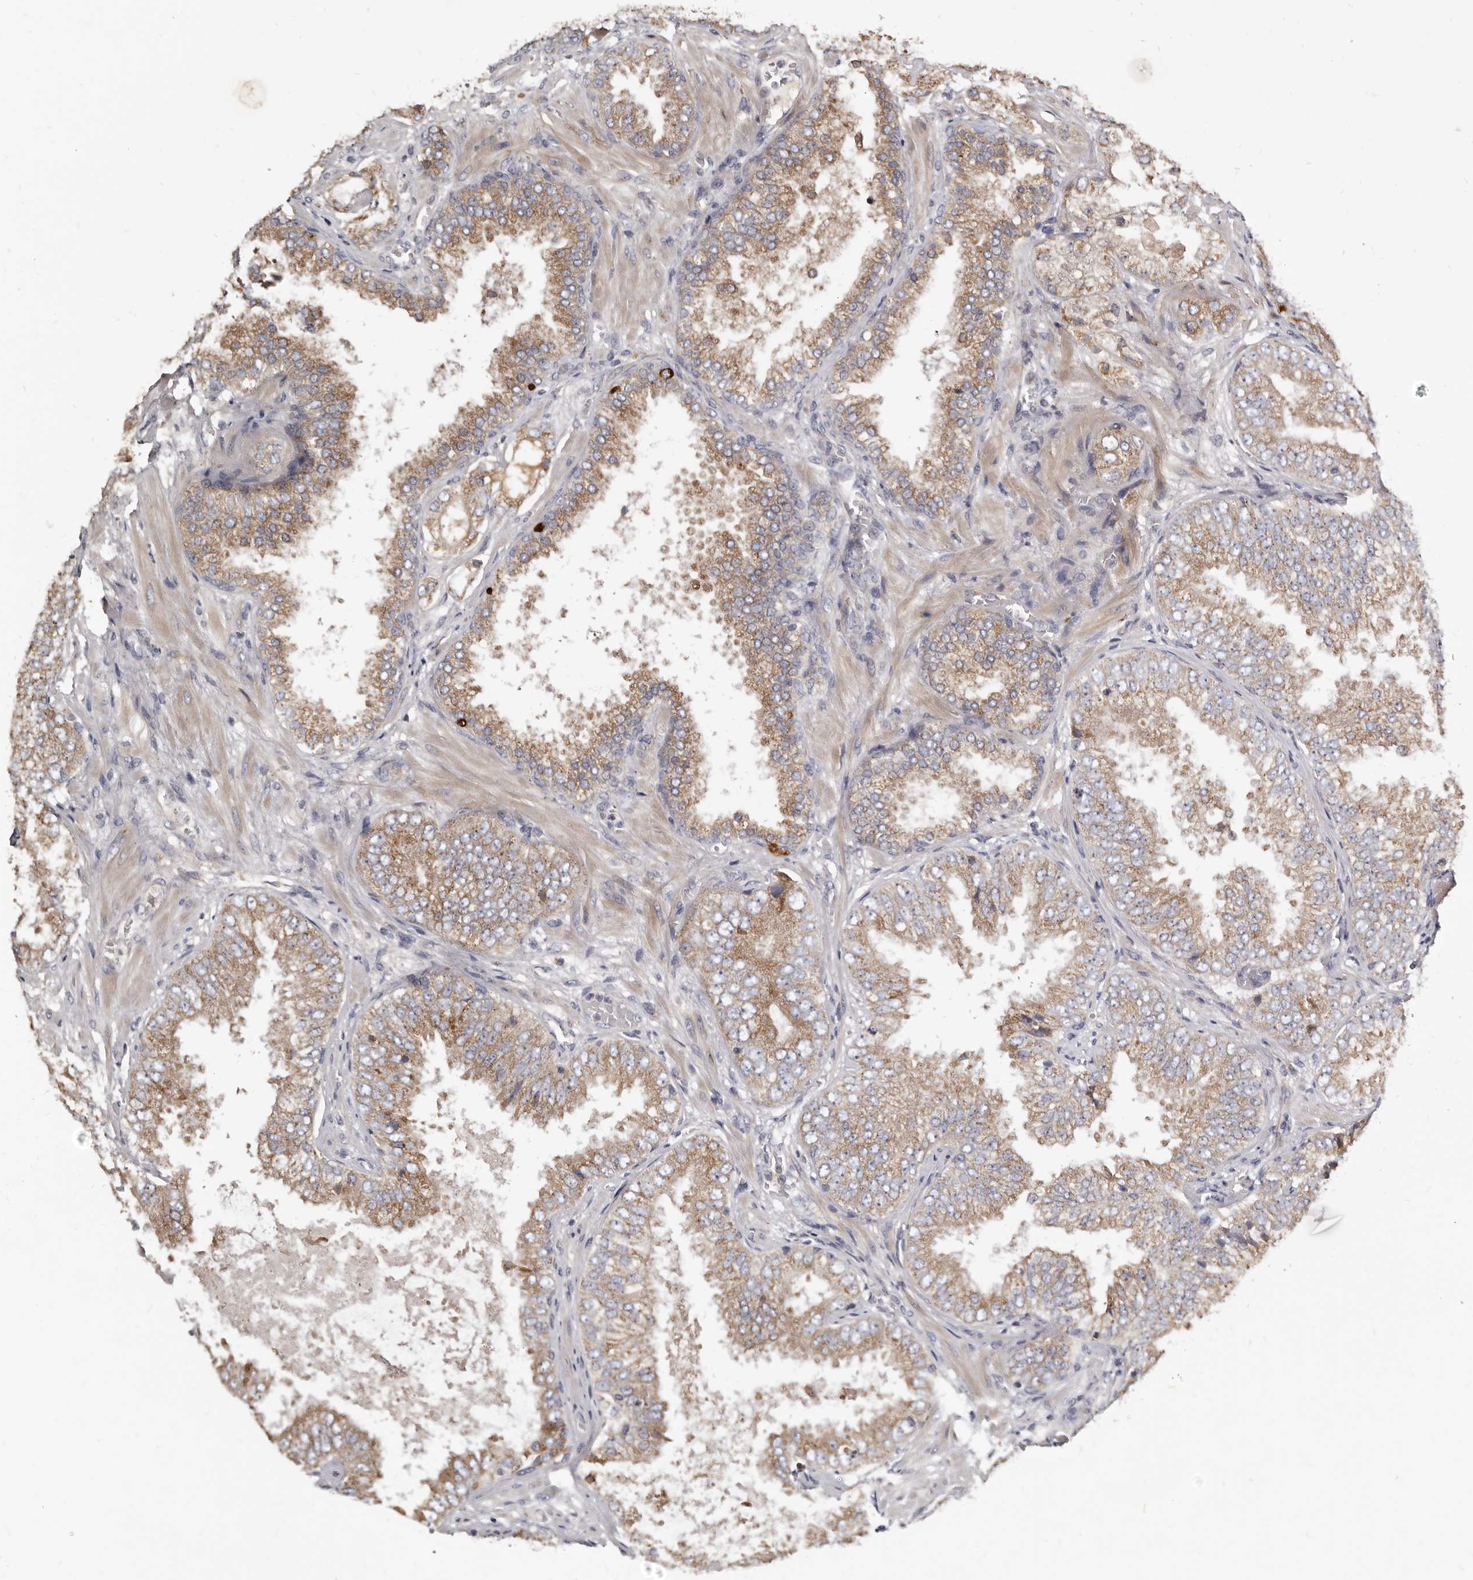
{"staining": {"intensity": "moderate", "quantity": ">75%", "location": "cytoplasmic/membranous"}, "tissue": "prostate cancer", "cell_type": "Tumor cells", "image_type": "cancer", "snomed": [{"axis": "morphology", "description": "Adenocarcinoma, High grade"}, {"axis": "topography", "description": "Prostate"}], "caption": "Immunohistochemical staining of high-grade adenocarcinoma (prostate) reveals medium levels of moderate cytoplasmic/membranous staining in approximately >75% of tumor cells.", "gene": "ASIC5", "patient": {"sex": "male", "age": 58}}